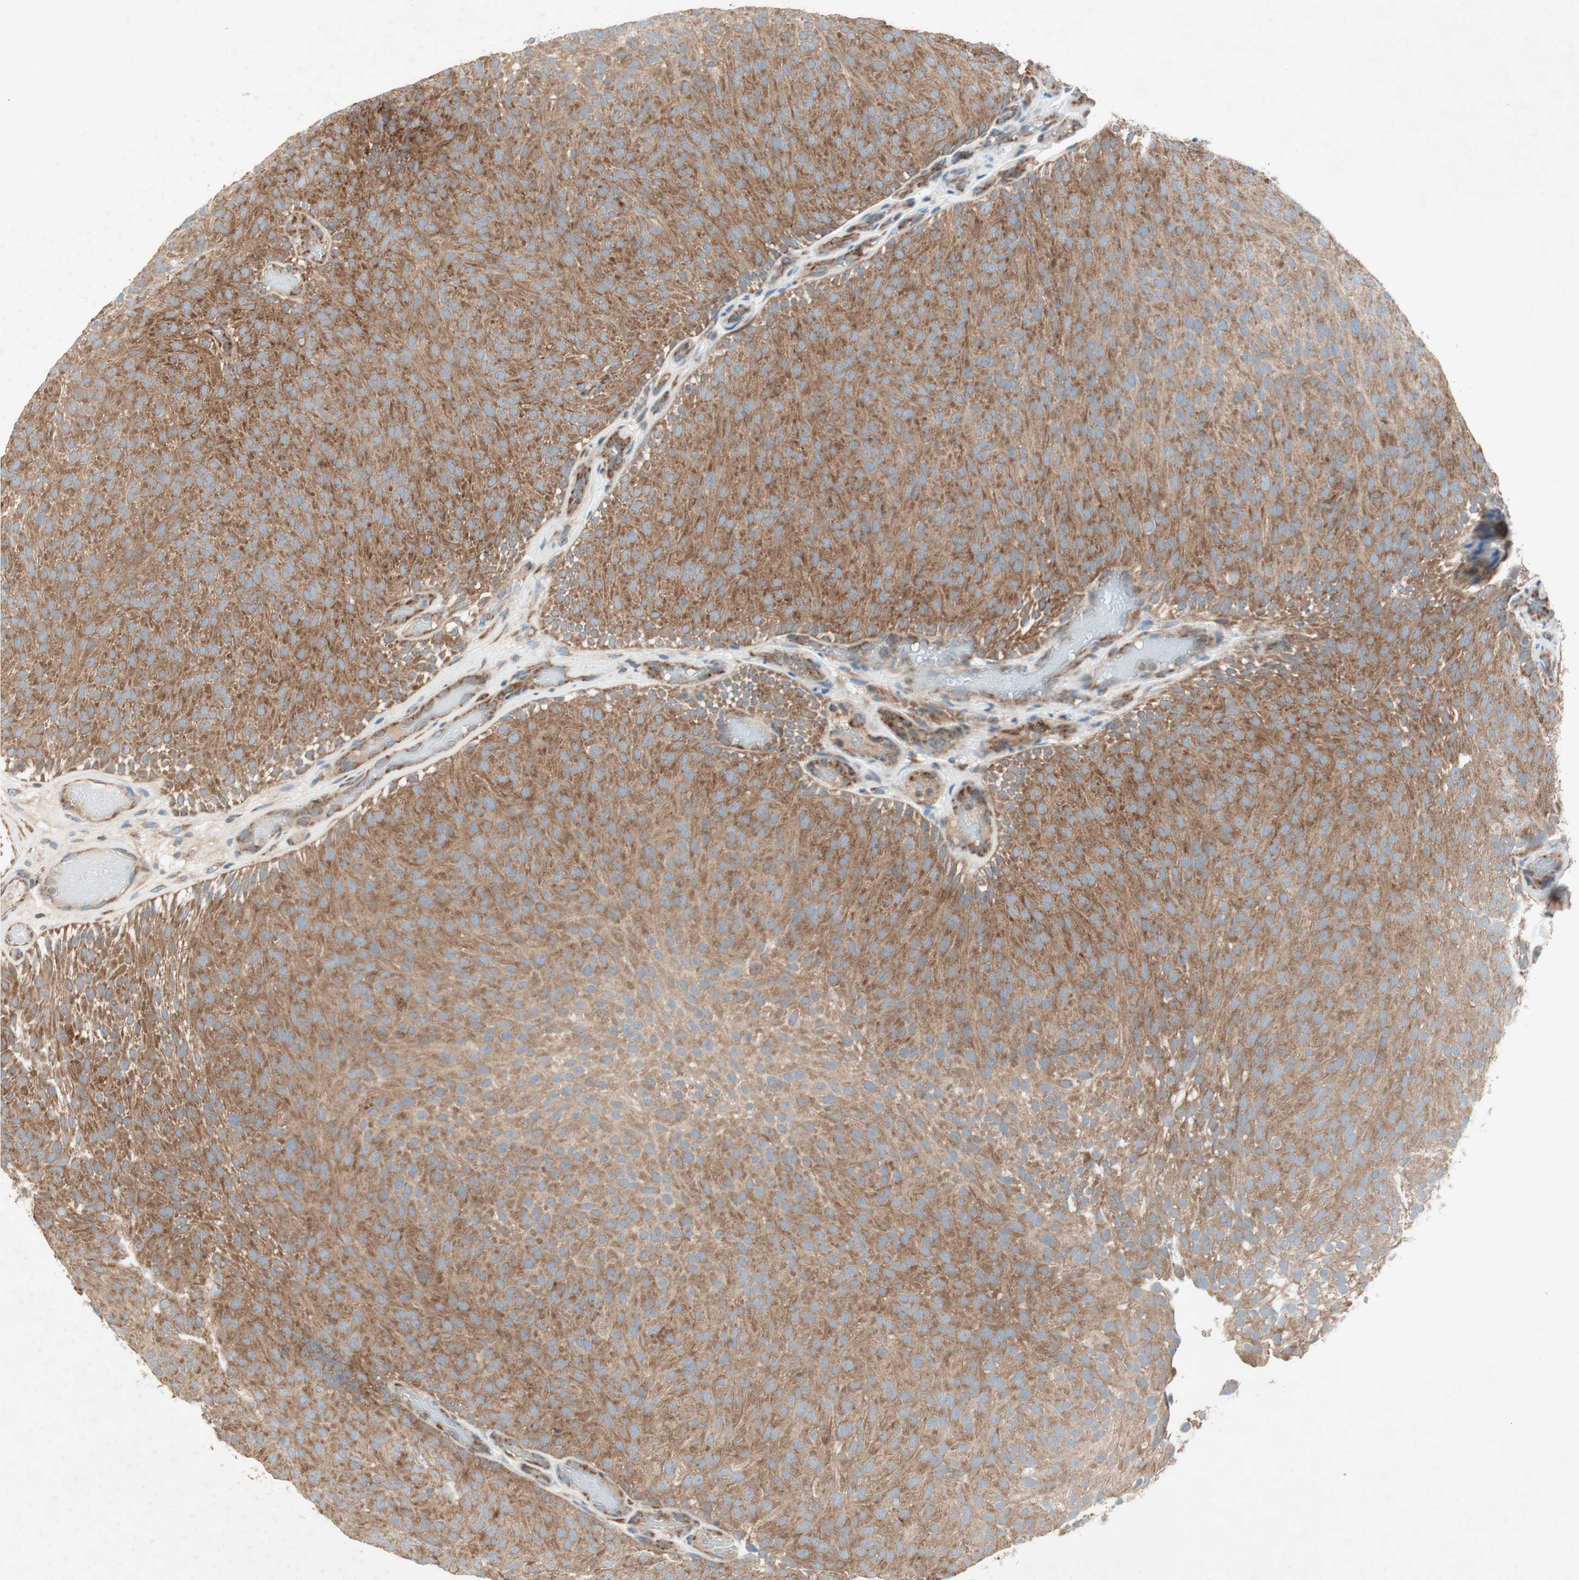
{"staining": {"intensity": "moderate", "quantity": ">75%", "location": "cytoplasmic/membranous"}, "tissue": "urothelial cancer", "cell_type": "Tumor cells", "image_type": "cancer", "snomed": [{"axis": "morphology", "description": "Urothelial carcinoma, Low grade"}, {"axis": "topography", "description": "Urinary bladder"}], "caption": "DAB immunohistochemical staining of low-grade urothelial carcinoma reveals moderate cytoplasmic/membranous protein staining in approximately >75% of tumor cells. (DAB IHC with brightfield microscopy, high magnification).", "gene": "RPL23", "patient": {"sex": "male", "age": 78}}